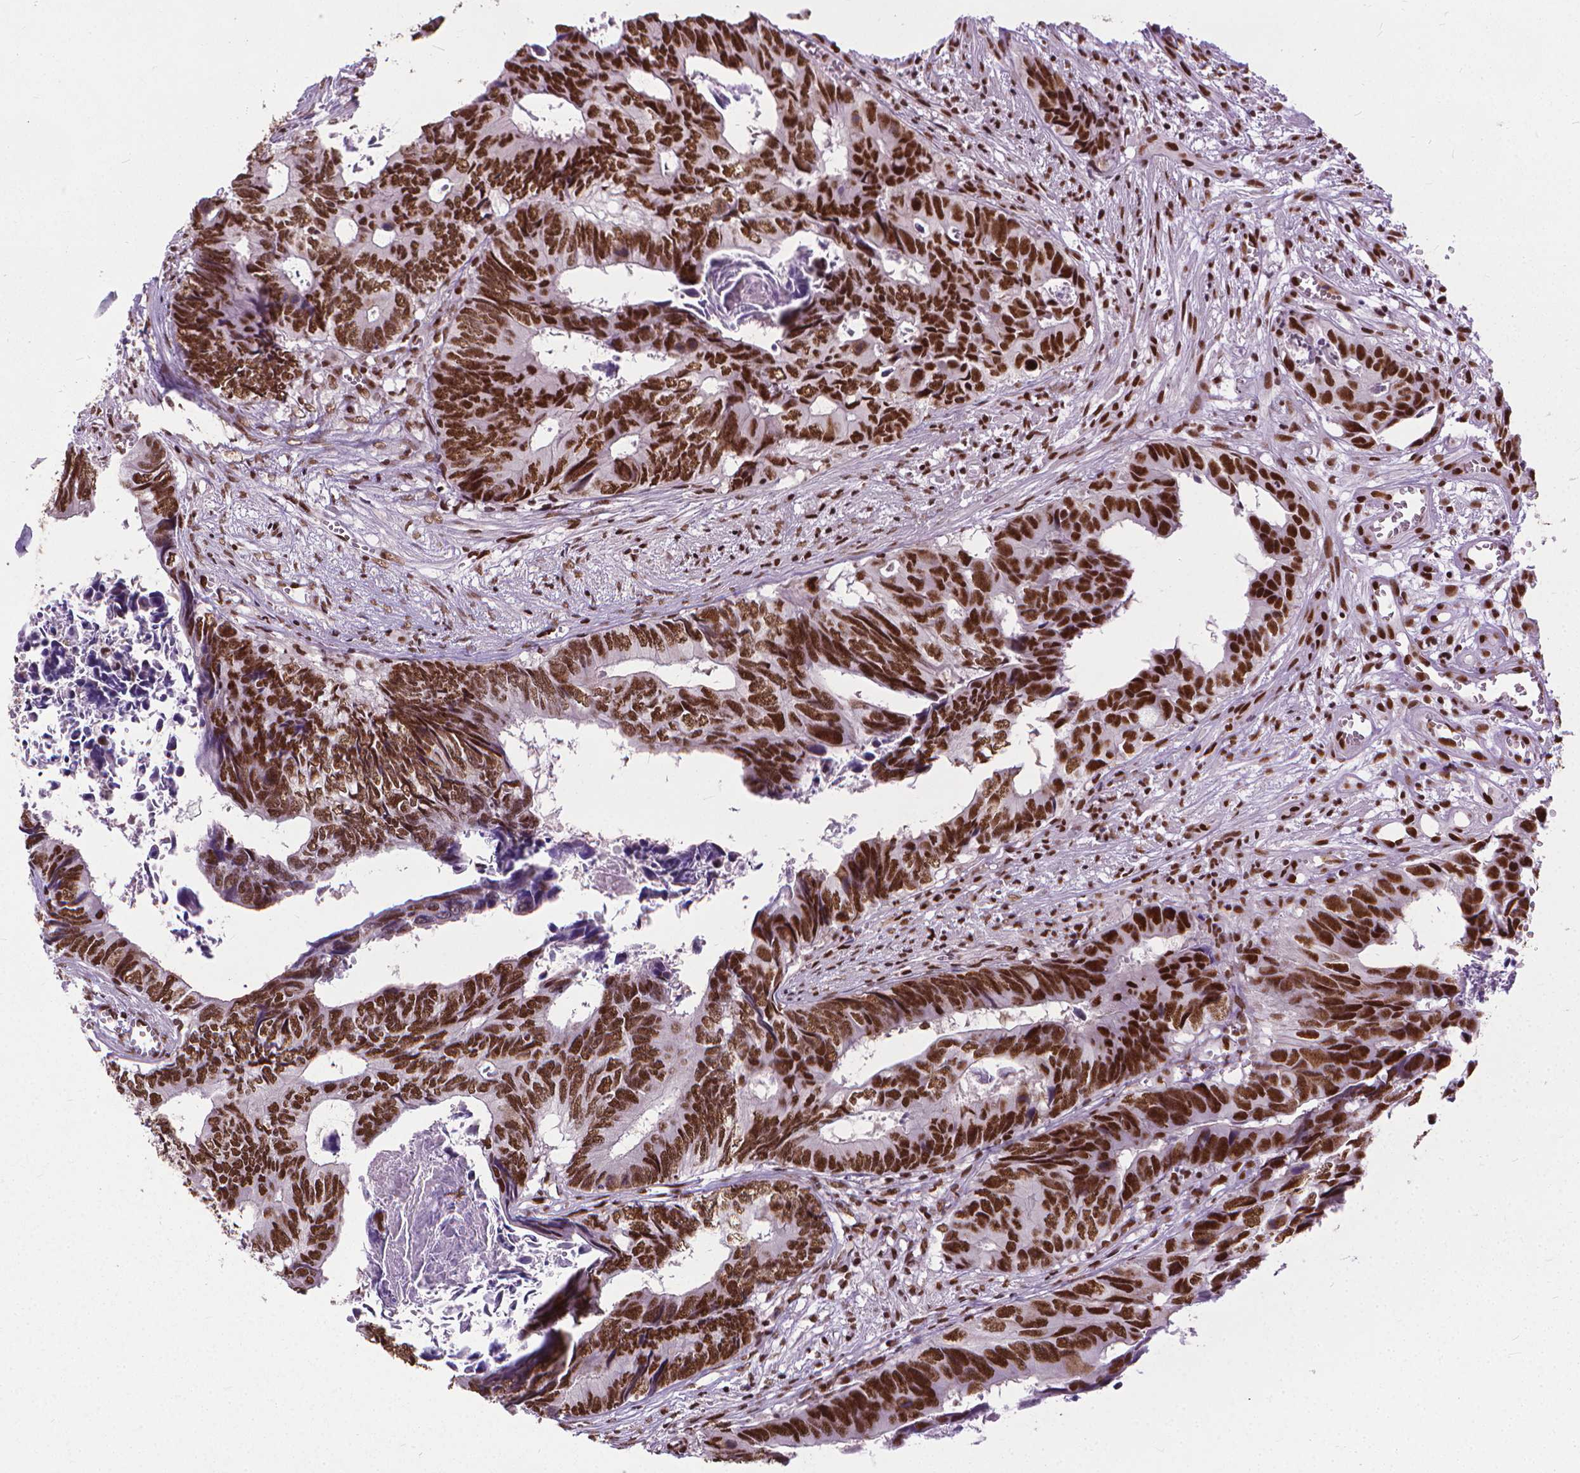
{"staining": {"intensity": "strong", "quantity": ">75%", "location": "nuclear"}, "tissue": "colorectal cancer", "cell_type": "Tumor cells", "image_type": "cancer", "snomed": [{"axis": "morphology", "description": "Adenocarcinoma, NOS"}, {"axis": "topography", "description": "Colon"}], "caption": "This is an image of immunohistochemistry staining of colorectal adenocarcinoma, which shows strong positivity in the nuclear of tumor cells.", "gene": "AKAP8", "patient": {"sex": "female", "age": 82}}